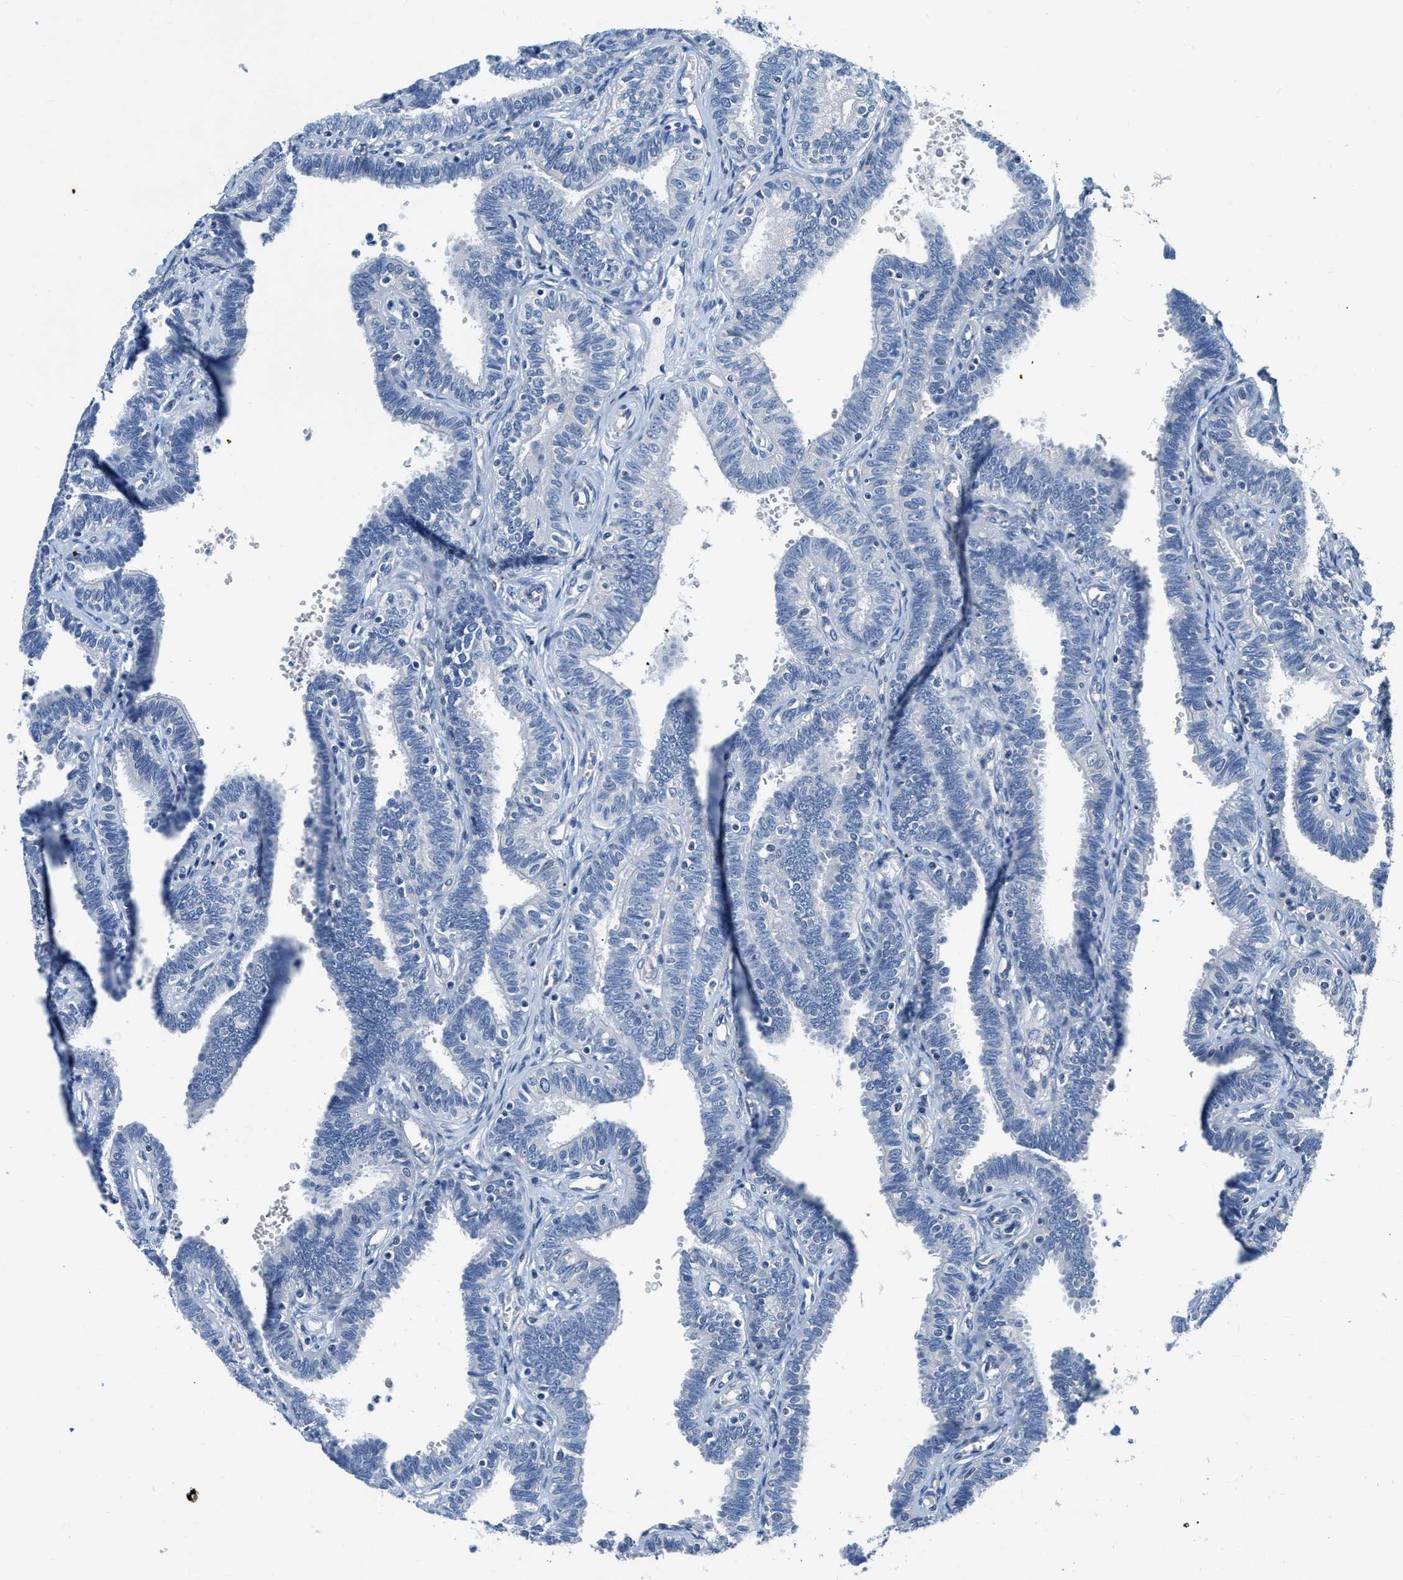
{"staining": {"intensity": "negative", "quantity": "none", "location": "none"}, "tissue": "fallopian tube", "cell_type": "Glandular cells", "image_type": "normal", "snomed": [{"axis": "morphology", "description": "Normal tissue, NOS"}, {"axis": "topography", "description": "Fallopian tube"}, {"axis": "topography", "description": "Placenta"}], "caption": "The immunohistochemistry (IHC) micrograph has no significant staining in glandular cells of fallopian tube. (Brightfield microscopy of DAB IHC at high magnification).", "gene": "EIF2AK2", "patient": {"sex": "female", "age": 34}}